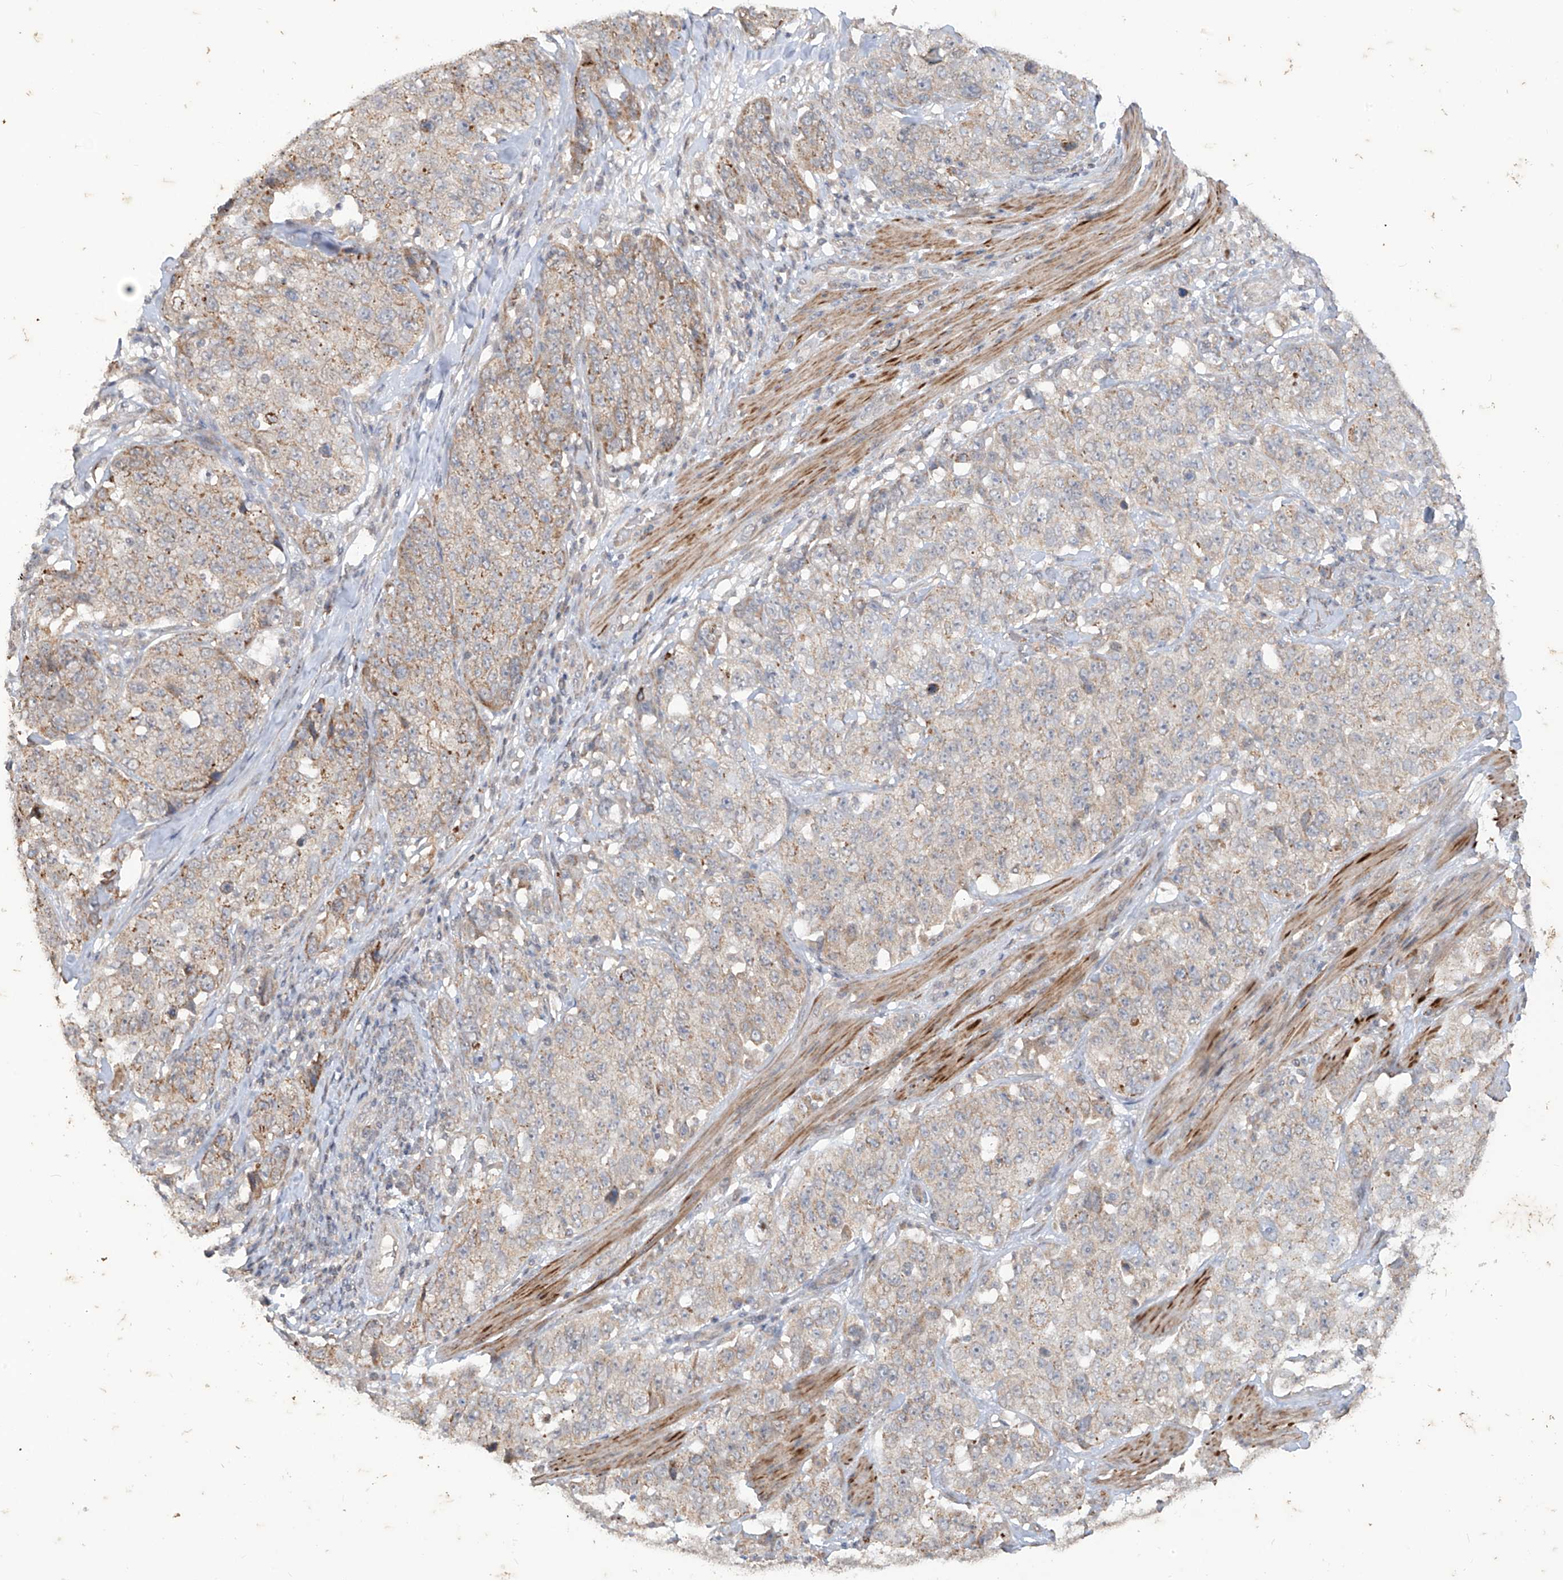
{"staining": {"intensity": "weak", "quantity": "25%-75%", "location": "cytoplasmic/membranous"}, "tissue": "stomach cancer", "cell_type": "Tumor cells", "image_type": "cancer", "snomed": [{"axis": "morphology", "description": "Adenocarcinoma, NOS"}, {"axis": "topography", "description": "Stomach"}], "caption": "Human stomach adenocarcinoma stained with a brown dye exhibits weak cytoplasmic/membranous positive expression in approximately 25%-75% of tumor cells.", "gene": "MTUS2", "patient": {"sex": "male", "age": 48}}